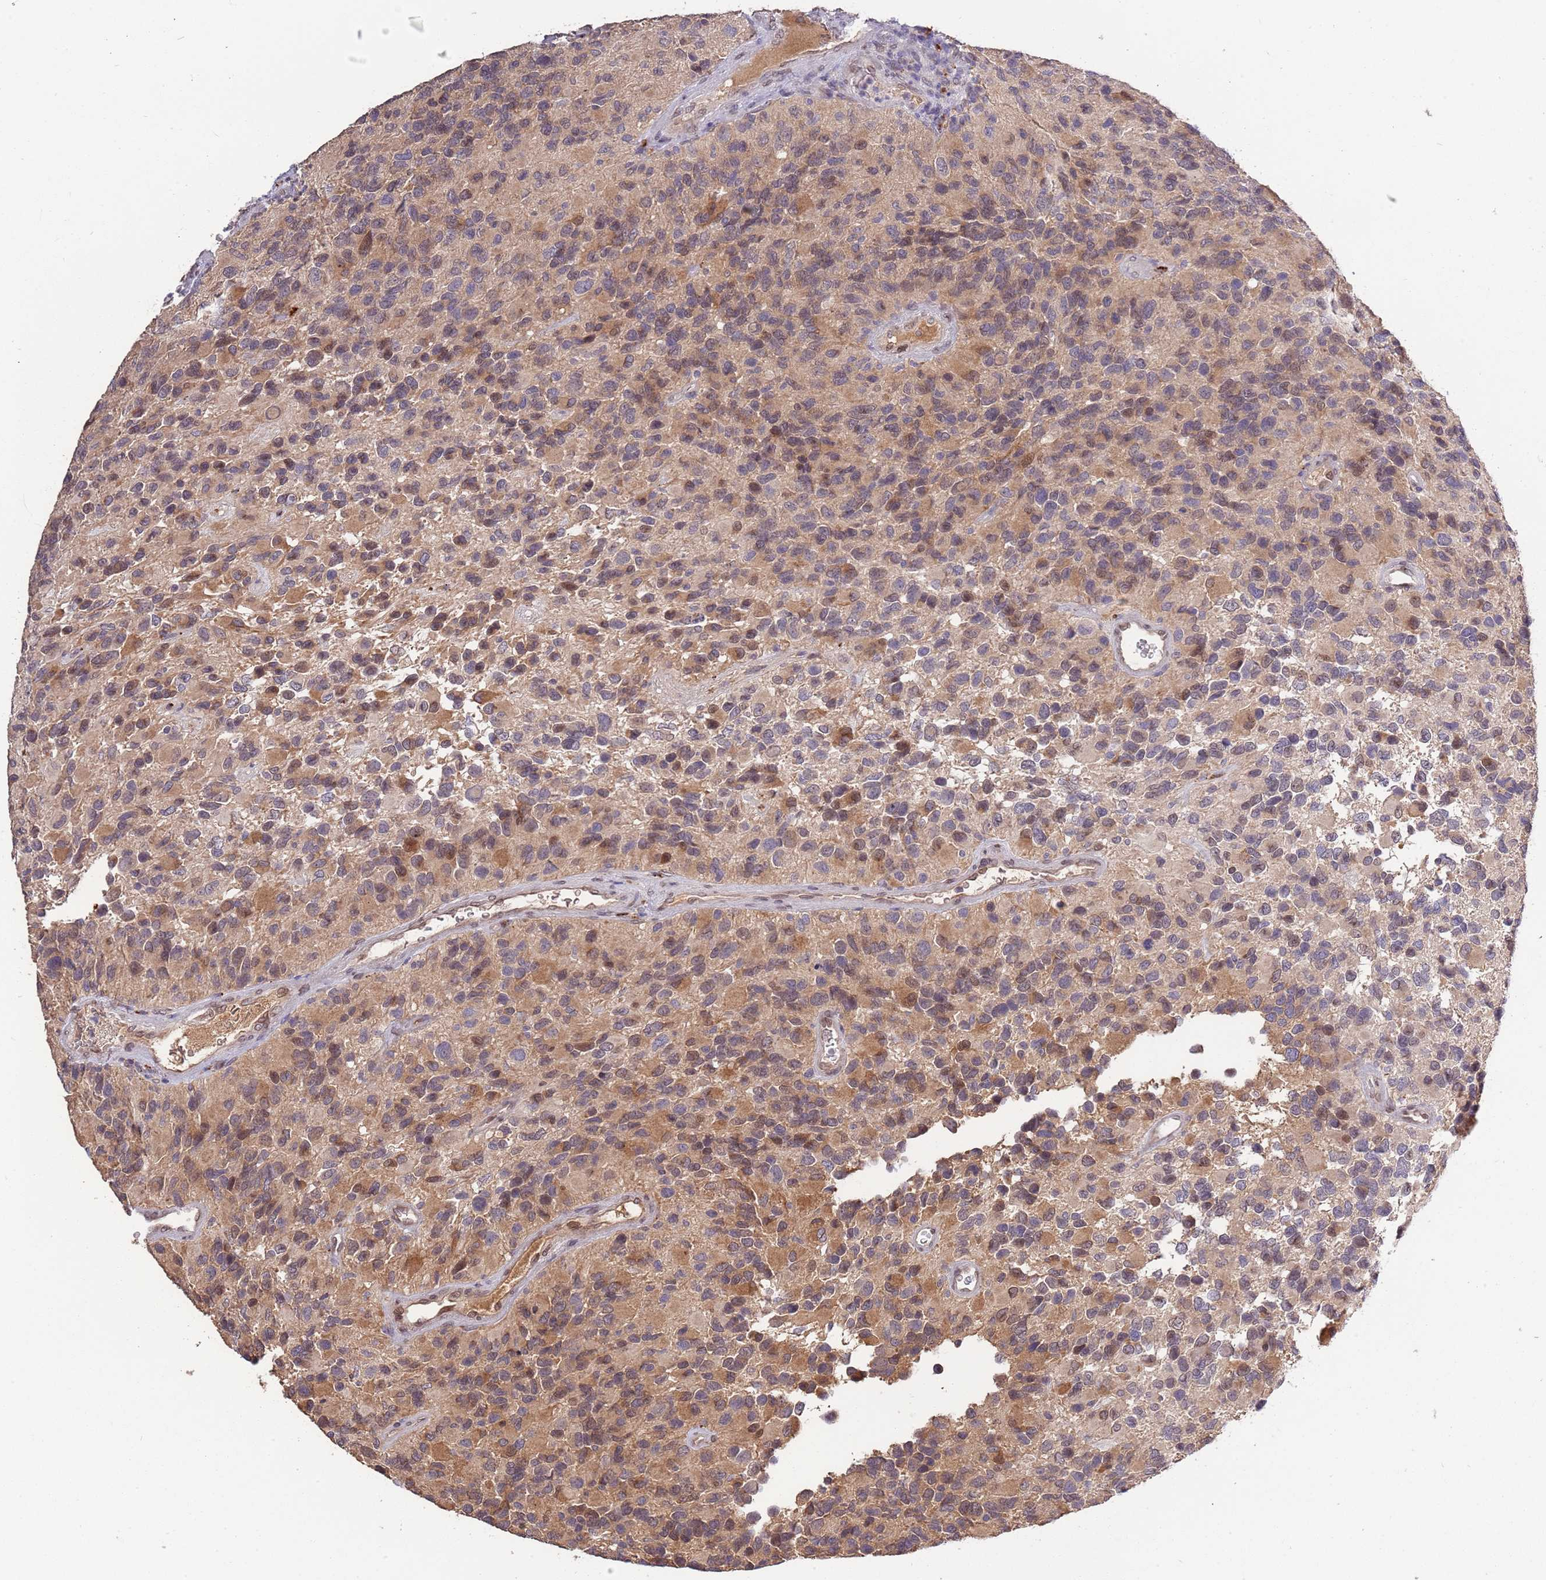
{"staining": {"intensity": "moderate", "quantity": "<25%", "location": "cytoplasmic/membranous,nuclear"}, "tissue": "glioma", "cell_type": "Tumor cells", "image_type": "cancer", "snomed": [{"axis": "morphology", "description": "Glioma, malignant, High grade"}, {"axis": "topography", "description": "Brain"}], "caption": "Immunohistochemistry (DAB (3,3'-diaminobenzidine)) staining of human malignant glioma (high-grade) exhibits moderate cytoplasmic/membranous and nuclear protein expression in about <25% of tumor cells. Nuclei are stained in blue.", "gene": "ZNF665", "patient": {"sex": "male", "age": 77}}